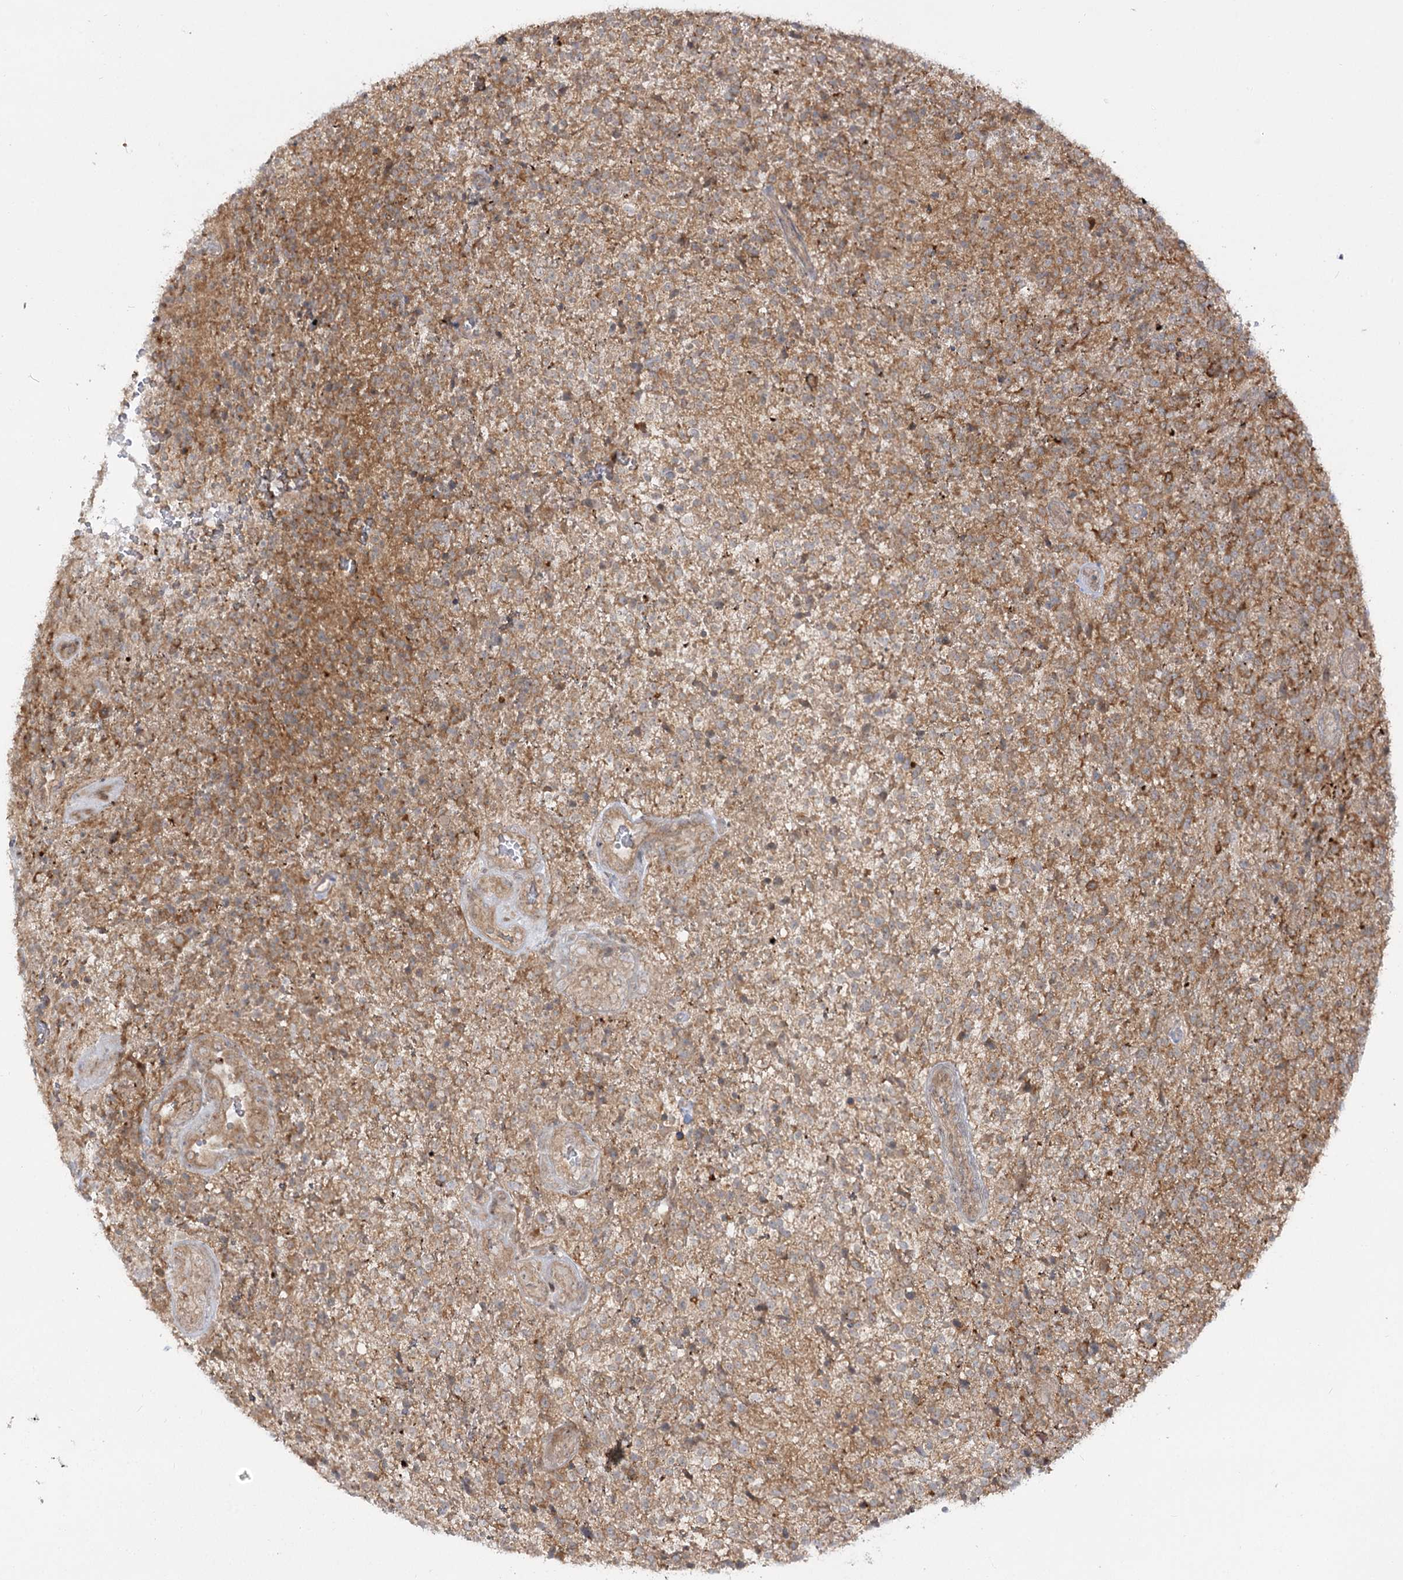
{"staining": {"intensity": "weak", "quantity": ">75%", "location": "cytoplasmic/membranous"}, "tissue": "glioma", "cell_type": "Tumor cells", "image_type": "cancer", "snomed": [{"axis": "morphology", "description": "Glioma, malignant, High grade"}, {"axis": "topography", "description": "Brain"}], "caption": "High-grade glioma (malignant) stained for a protein displays weak cytoplasmic/membranous positivity in tumor cells.", "gene": "SYTL1", "patient": {"sex": "male", "age": 56}}